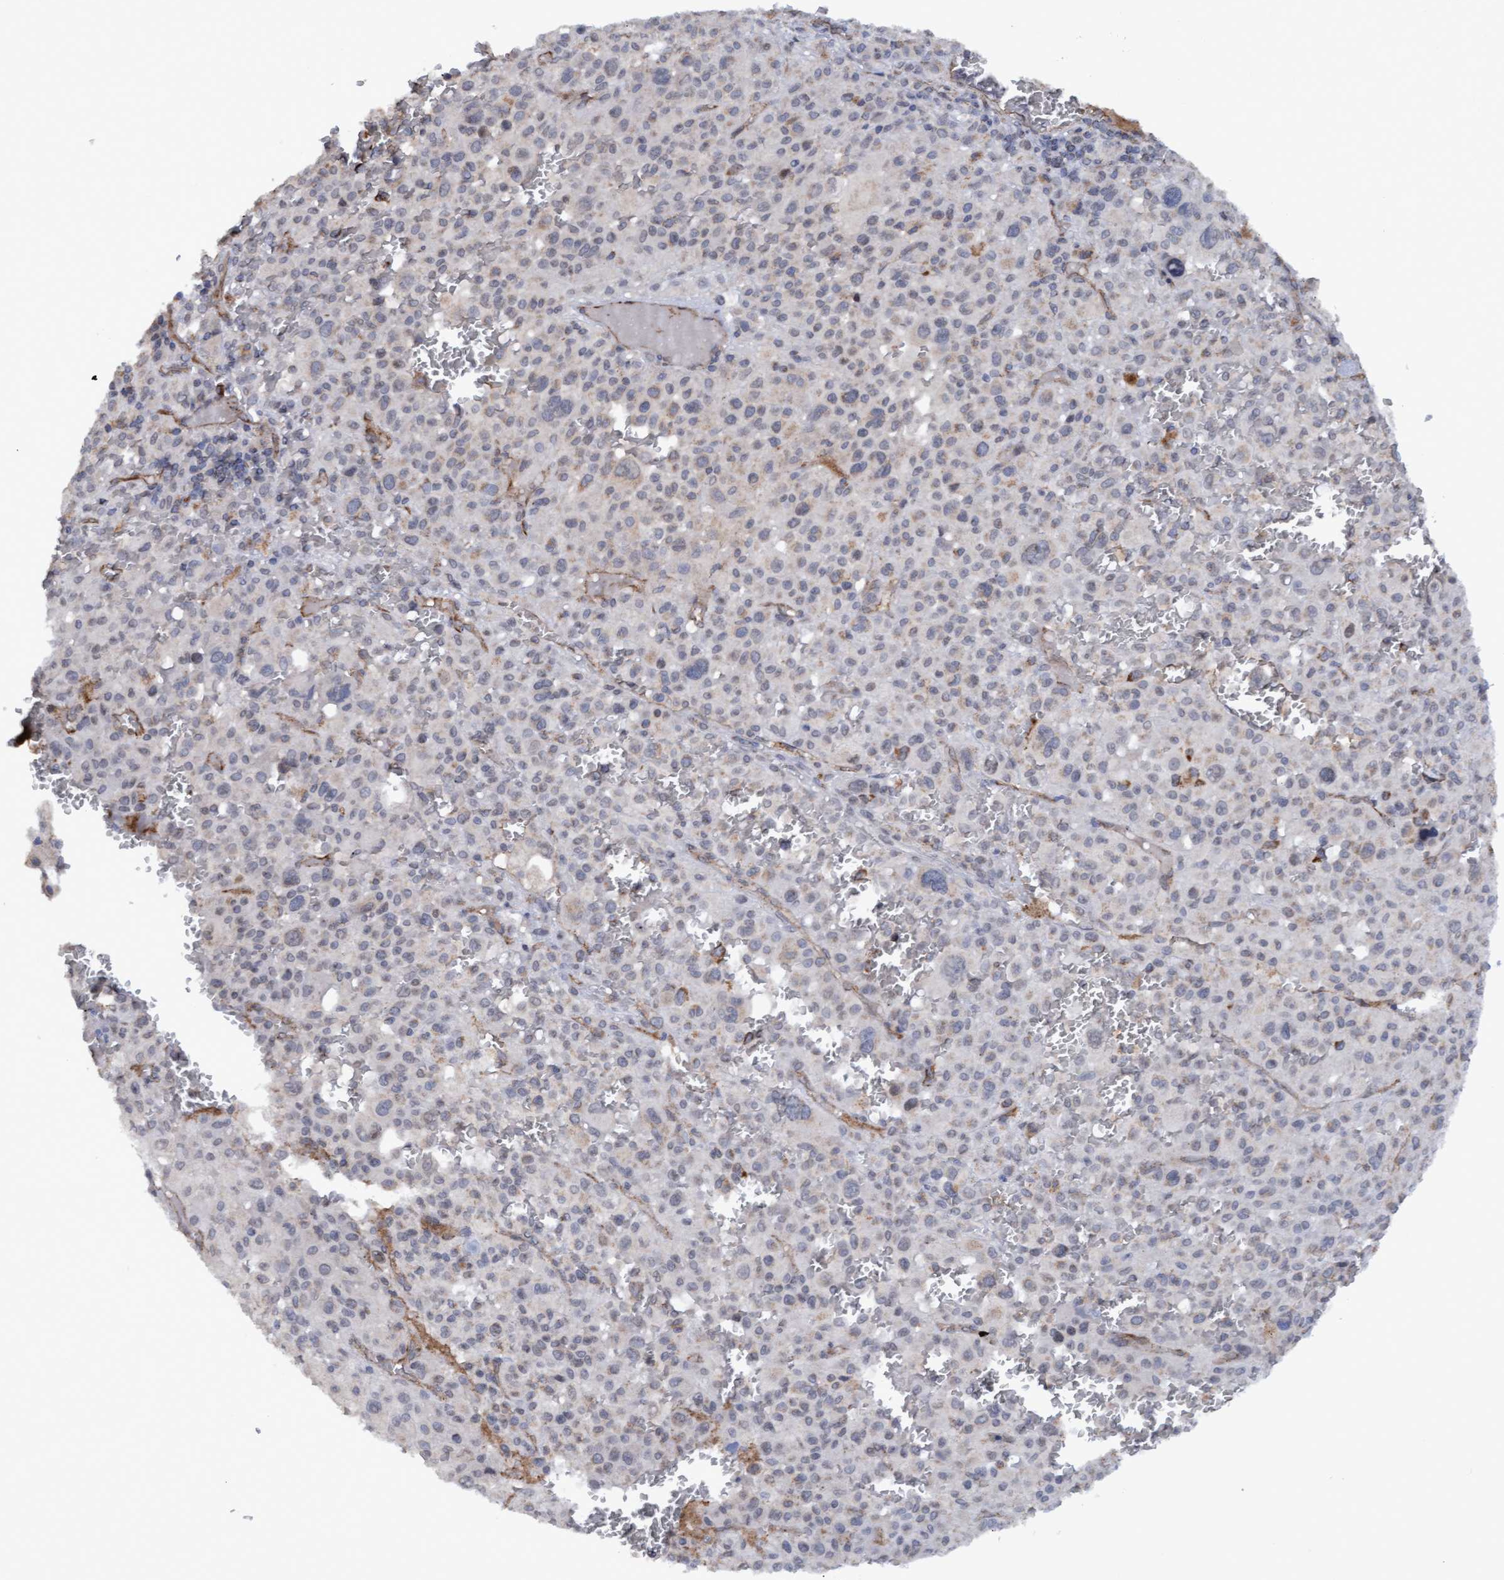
{"staining": {"intensity": "weak", "quantity": "<25%", "location": "cytoplasmic/membranous"}, "tissue": "melanoma", "cell_type": "Tumor cells", "image_type": "cancer", "snomed": [{"axis": "morphology", "description": "Malignant melanoma, Metastatic site"}, {"axis": "topography", "description": "Skin"}], "caption": "A high-resolution histopathology image shows immunohistochemistry staining of malignant melanoma (metastatic site), which displays no significant positivity in tumor cells.", "gene": "MGLL", "patient": {"sex": "female", "age": 74}}